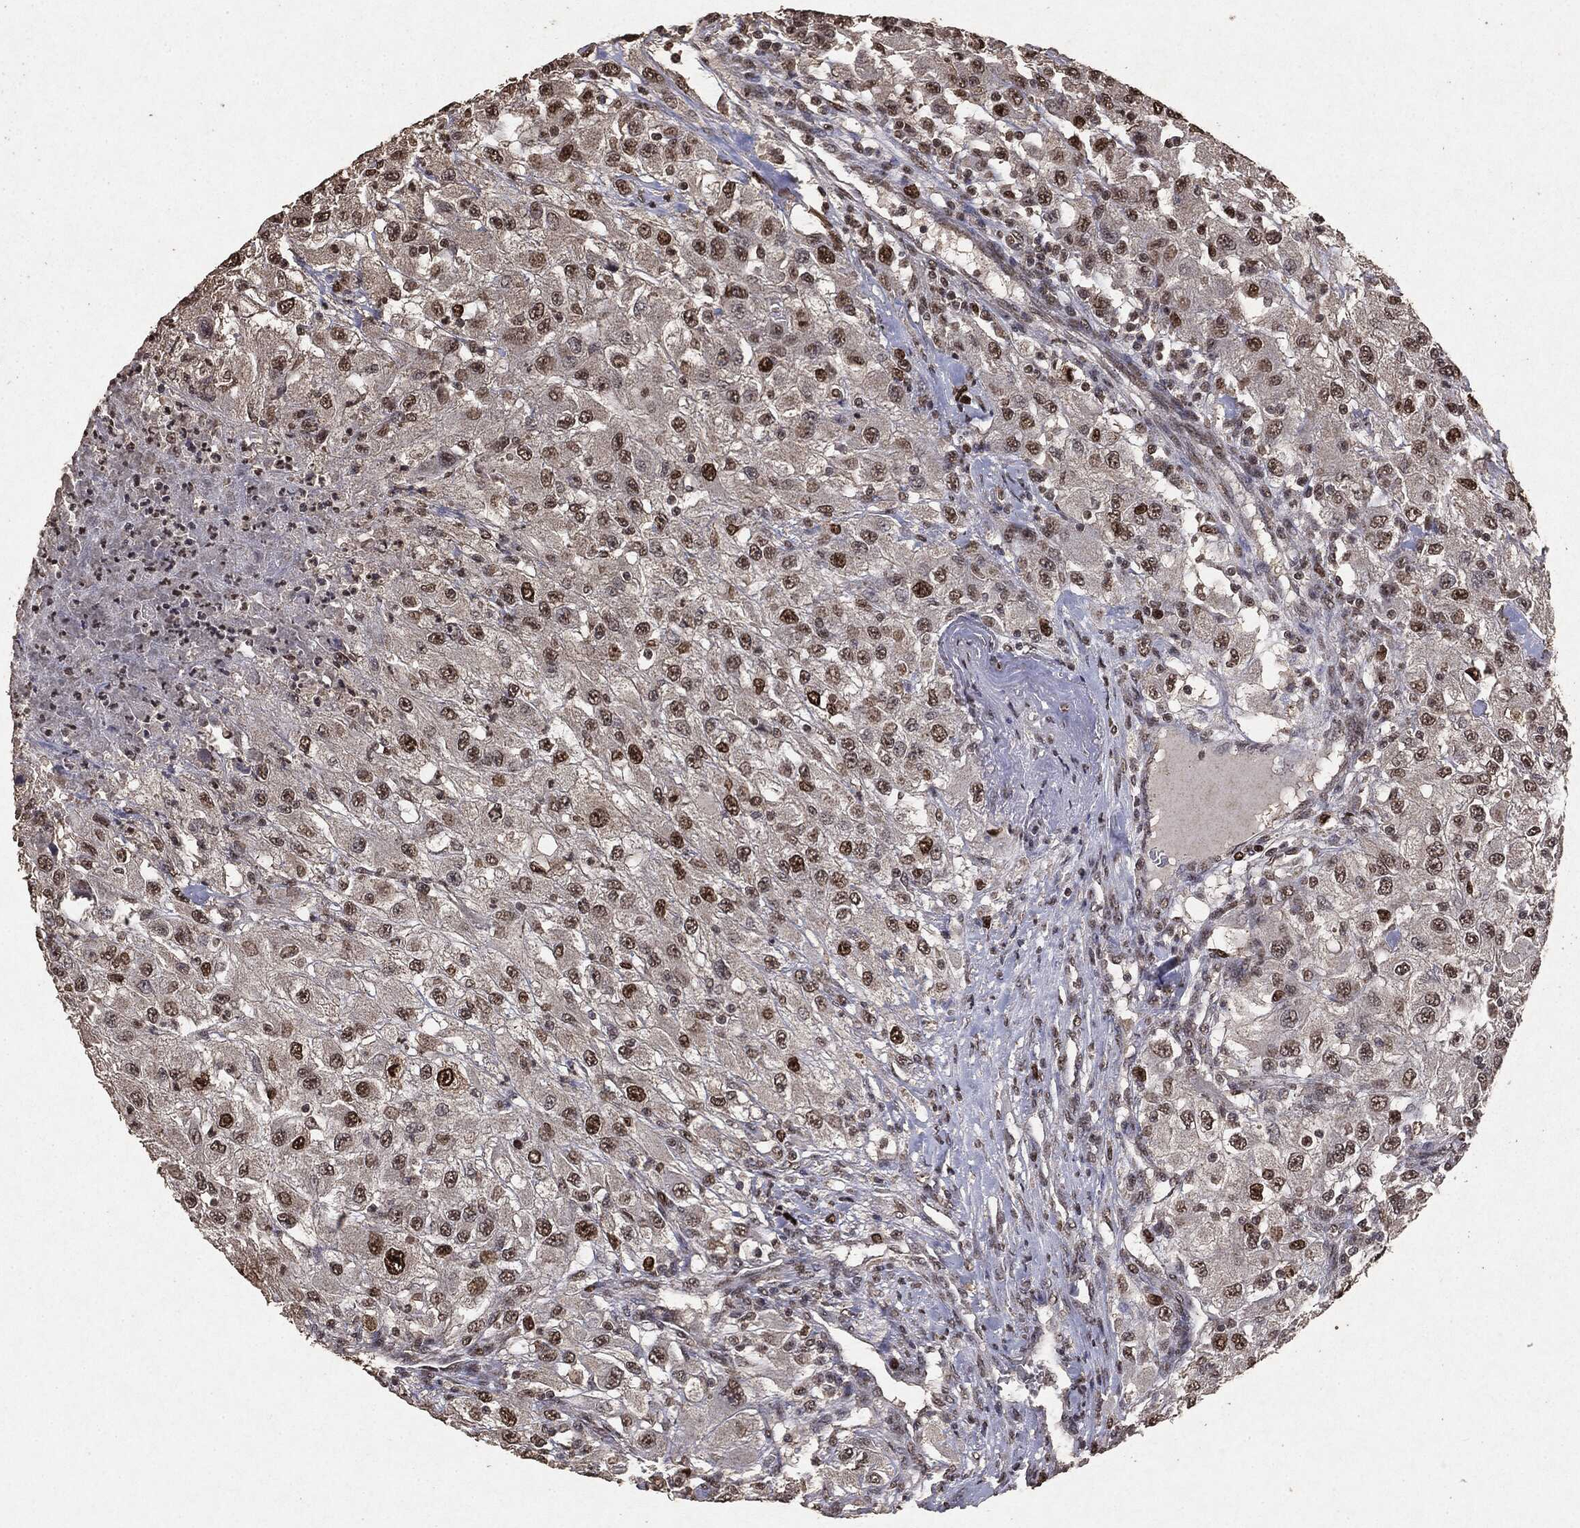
{"staining": {"intensity": "strong", "quantity": "25%-75%", "location": "nuclear"}, "tissue": "renal cancer", "cell_type": "Tumor cells", "image_type": "cancer", "snomed": [{"axis": "morphology", "description": "Adenocarcinoma, NOS"}, {"axis": "topography", "description": "Kidney"}], "caption": "Renal cancer (adenocarcinoma) tissue reveals strong nuclear expression in approximately 25%-75% of tumor cells, visualized by immunohistochemistry. The staining was performed using DAB to visualize the protein expression in brown, while the nuclei were stained in blue with hematoxylin (Magnification: 20x).", "gene": "RAD18", "patient": {"sex": "female", "age": 67}}